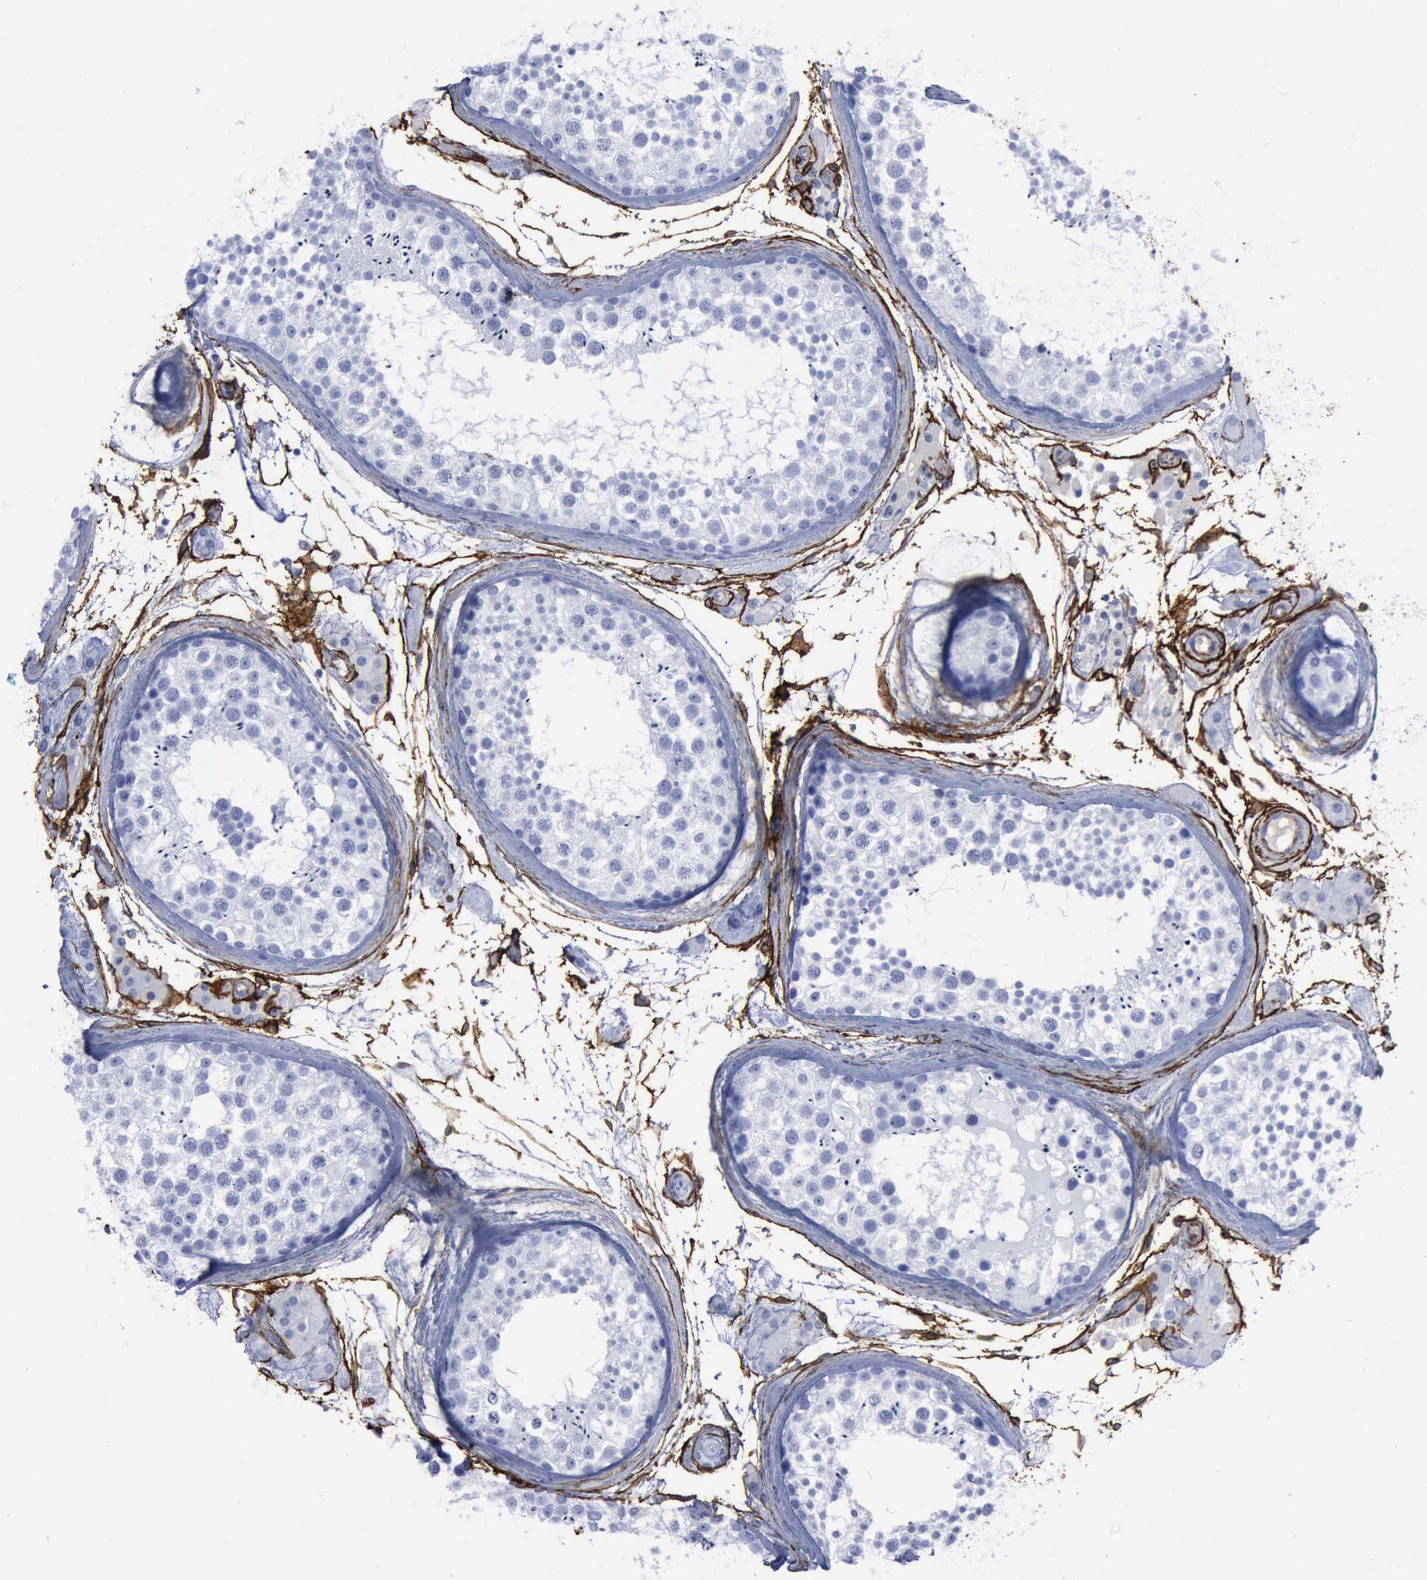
{"staining": {"intensity": "negative", "quantity": "none", "location": "none"}, "tissue": "testis", "cell_type": "Cells in seminiferous ducts", "image_type": "normal", "snomed": [{"axis": "morphology", "description": "Normal tissue, NOS"}, {"axis": "topography", "description": "Testis"}], "caption": "Micrograph shows no protein expression in cells in seminiferous ducts of unremarkable testis.", "gene": "NGFR", "patient": {"sex": "male", "age": 46}}